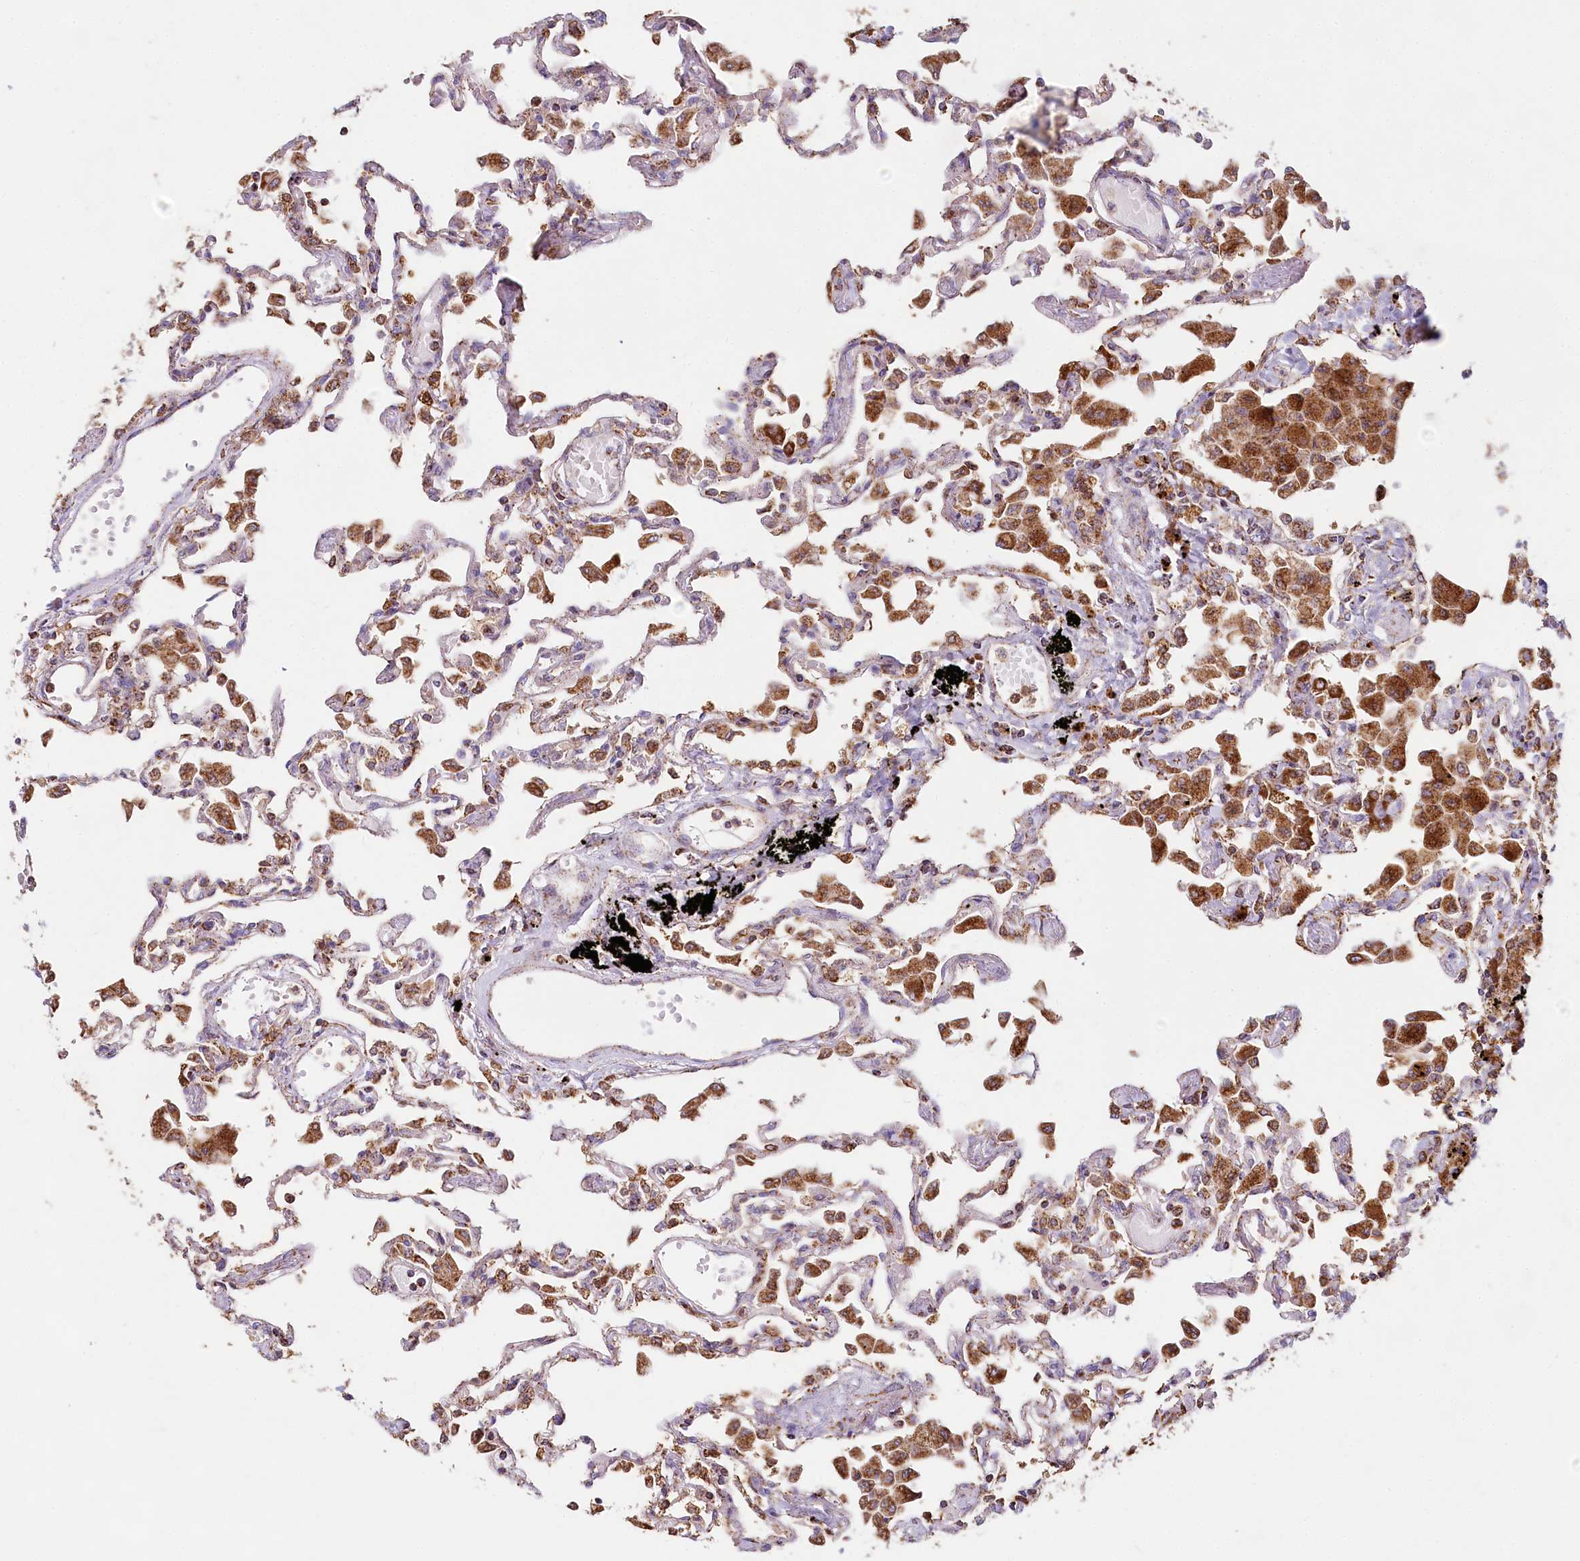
{"staining": {"intensity": "moderate", "quantity": "25%-75%", "location": "cytoplasmic/membranous"}, "tissue": "lung", "cell_type": "Alveolar cells", "image_type": "normal", "snomed": [{"axis": "morphology", "description": "Normal tissue, NOS"}, {"axis": "topography", "description": "Bronchus"}, {"axis": "topography", "description": "Lung"}], "caption": "Unremarkable lung was stained to show a protein in brown. There is medium levels of moderate cytoplasmic/membranous staining in about 25%-75% of alveolar cells.", "gene": "TASOR2", "patient": {"sex": "female", "age": 49}}